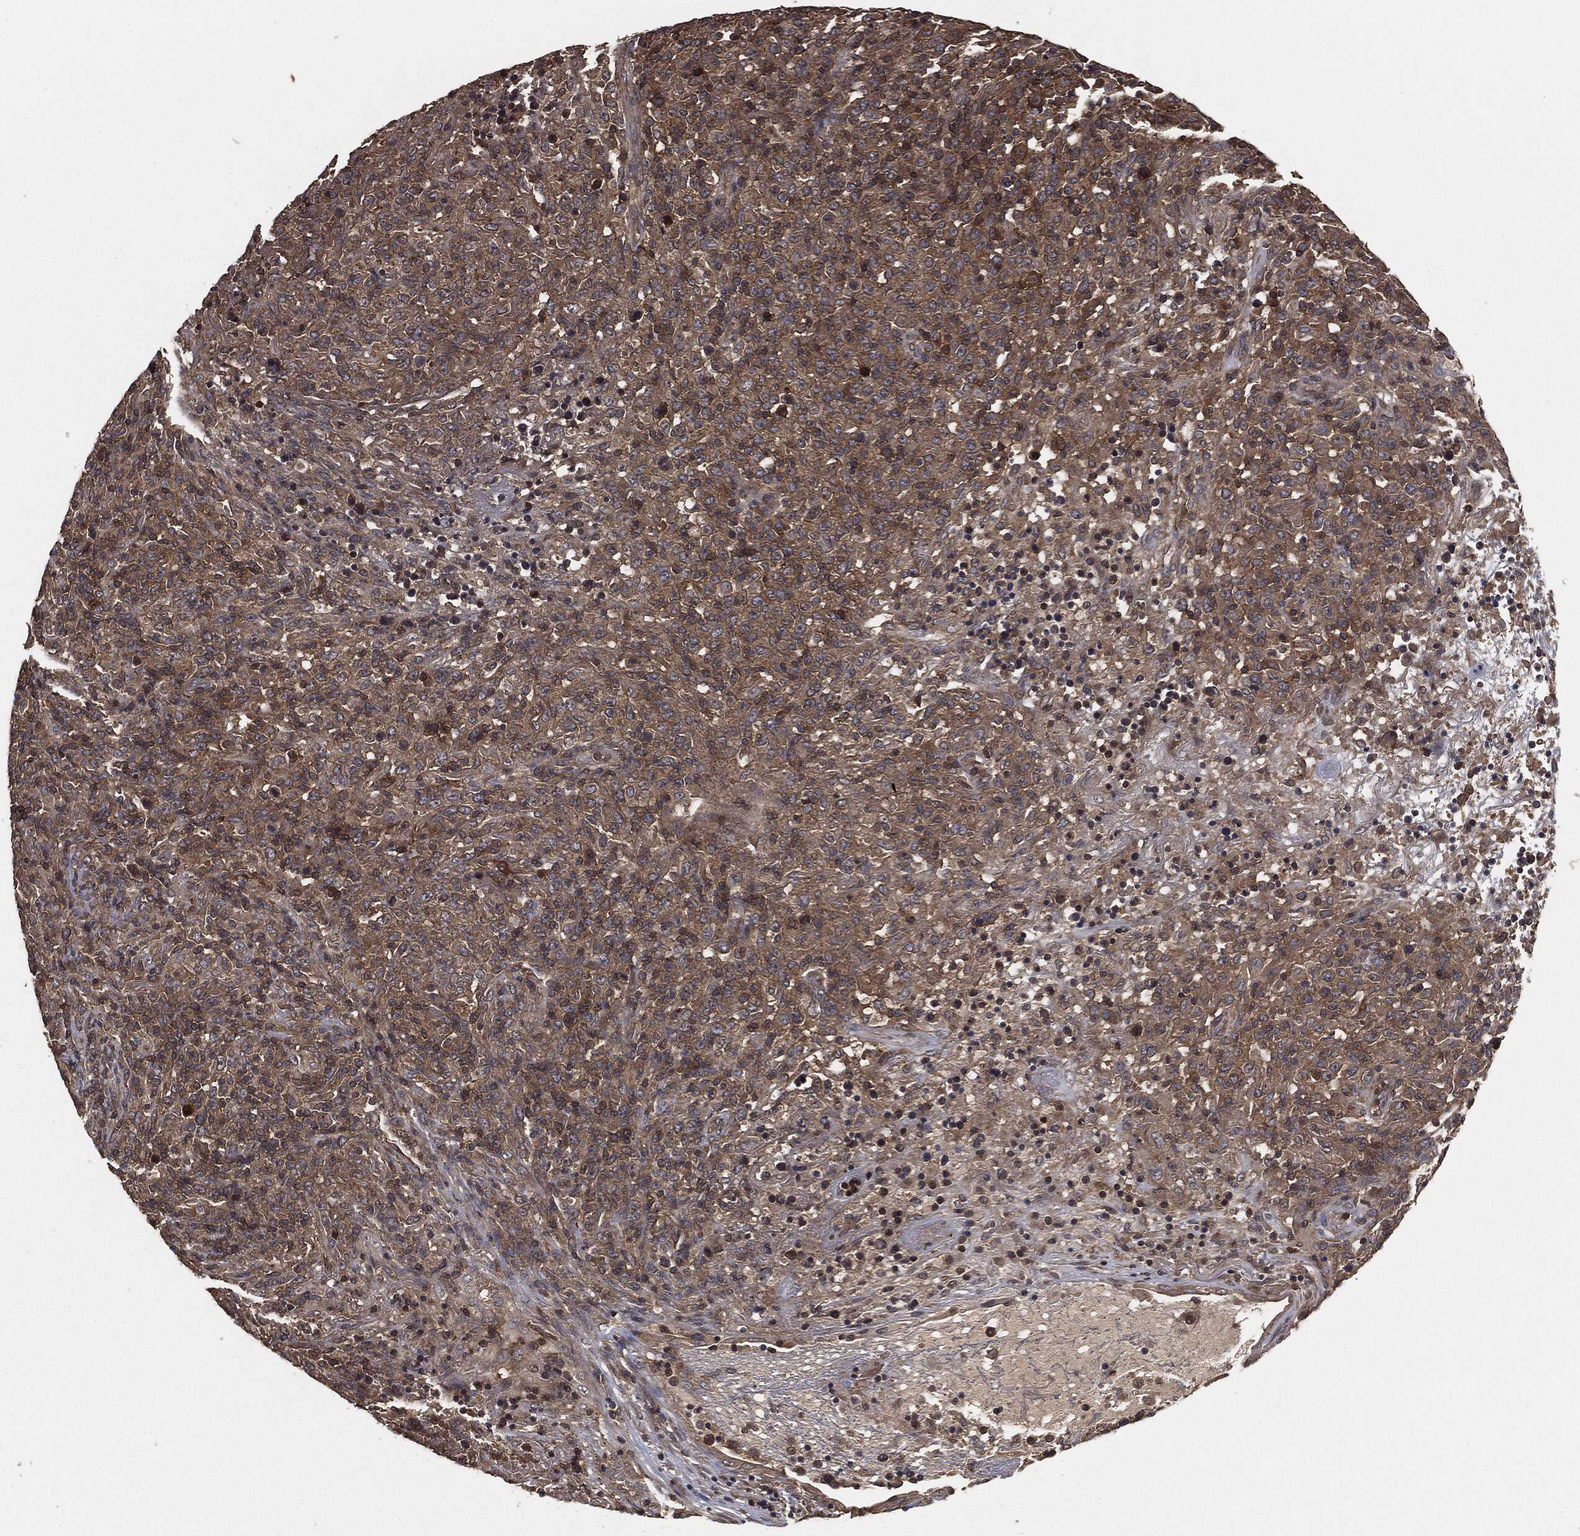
{"staining": {"intensity": "weak", "quantity": ">75%", "location": "cytoplasmic/membranous"}, "tissue": "lymphoma", "cell_type": "Tumor cells", "image_type": "cancer", "snomed": [{"axis": "morphology", "description": "Malignant lymphoma, non-Hodgkin's type, High grade"}, {"axis": "topography", "description": "Lung"}], "caption": "Immunohistochemistry staining of malignant lymphoma, non-Hodgkin's type (high-grade), which displays low levels of weak cytoplasmic/membranous staining in approximately >75% of tumor cells indicating weak cytoplasmic/membranous protein expression. The staining was performed using DAB (brown) for protein detection and nuclei were counterstained in hematoxylin (blue).", "gene": "ERBIN", "patient": {"sex": "male", "age": 79}}